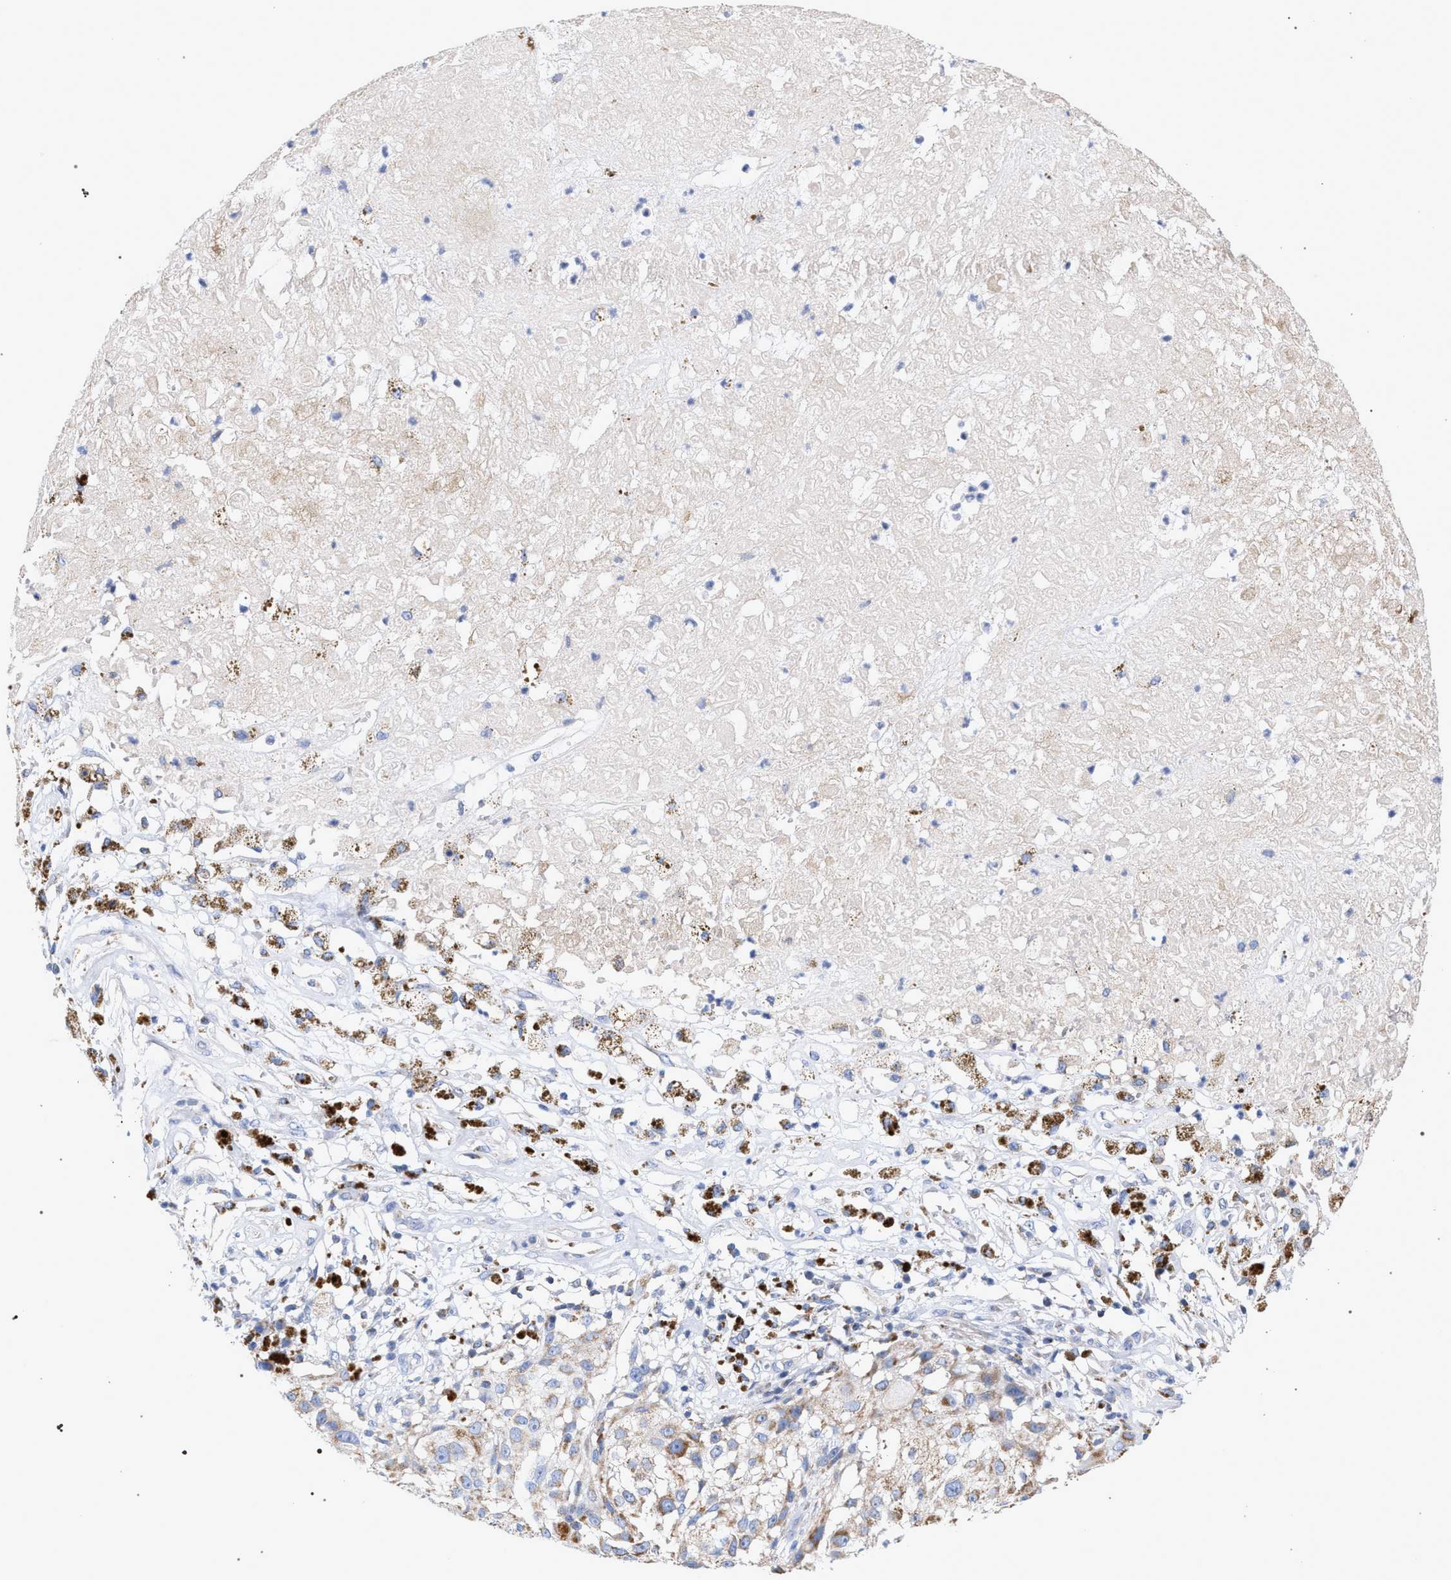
{"staining": {"intensity": "moderate", "quantity": ">75%", "location": "cytoplasmic/membranous"}, "tissue": "melanoma", "cell_type": "Tumor cells", "image_type": "cancer", "snomed": [{"axis": "morphology", "description": "Necrosis, NOS"}, {"axis": "morphology", "description": "Malignant melanoma, NOS"}, {"axis": "topography", "description": "Skin"}], "caption": "Immunohistochemistry (IHC) (DAB (3,3'-diaminobenzidine)) staining of malignant melanoma reveals moderate cytoplasmic/membranous protein positivity in approximately >75% of tumor cells.", "gene": "ECI2", "patient": {"sex": "female", "age": 87}}